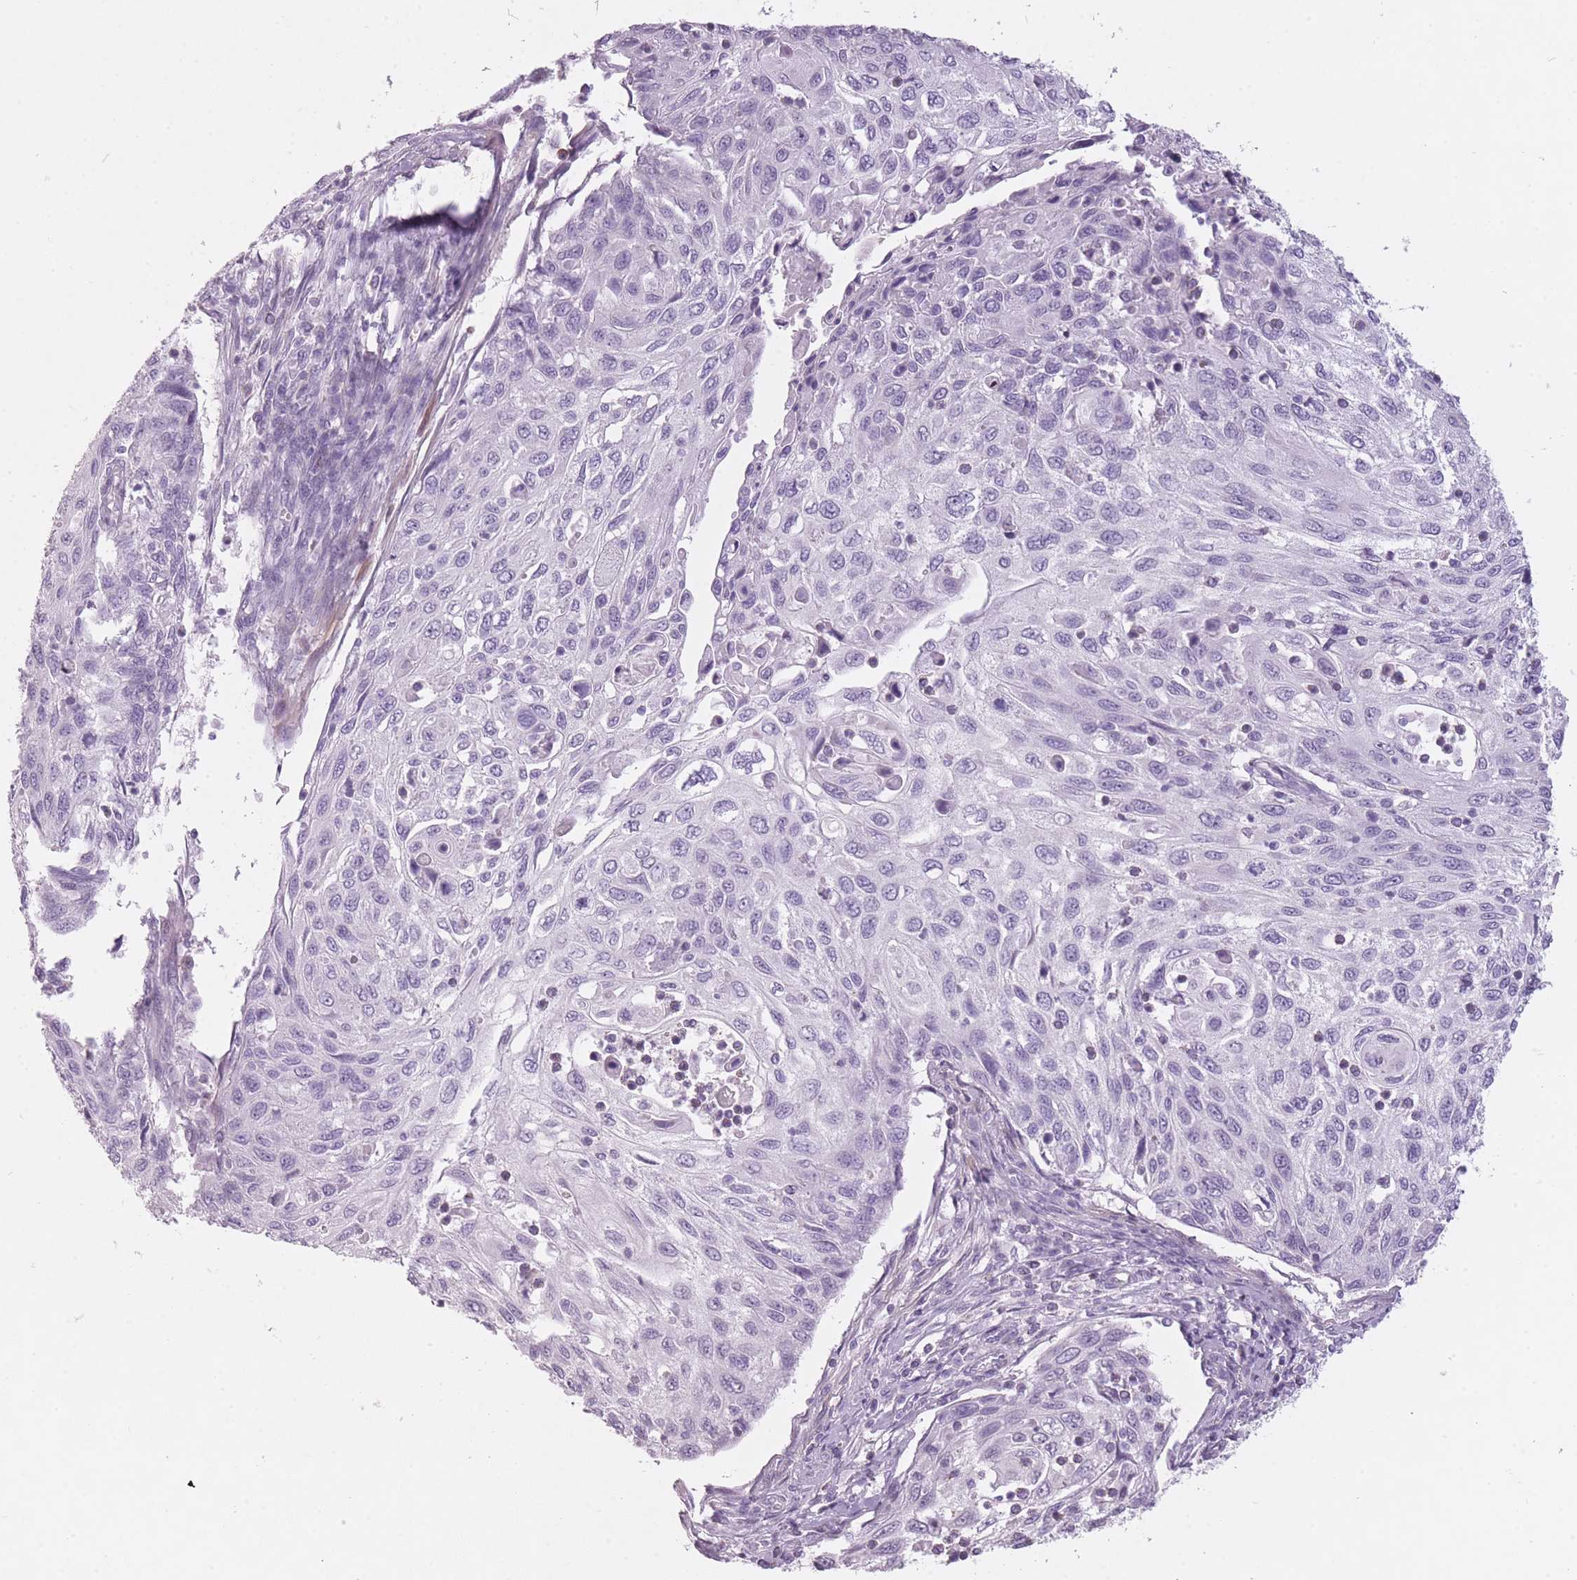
{"staining": {"intensity": "negative", "quantity": "none", "location": "none"}, "tissue": "cervical cancer", "cell_type": "Tumor cells", "image_type": "cancer", "snomed": [{"axis": "morphology", "description": "Squamous cell carcinoma, NOS"}, {"axis": "topography", "description": "Cervix"}], "caption": "A photomicrograph of cervical cancer (squamous cell carcinoma) stained for a protein exhibits no brown staining in tumor cells.", "gene": "RFX4", "patient": {"sex": "female", "age": 70}}